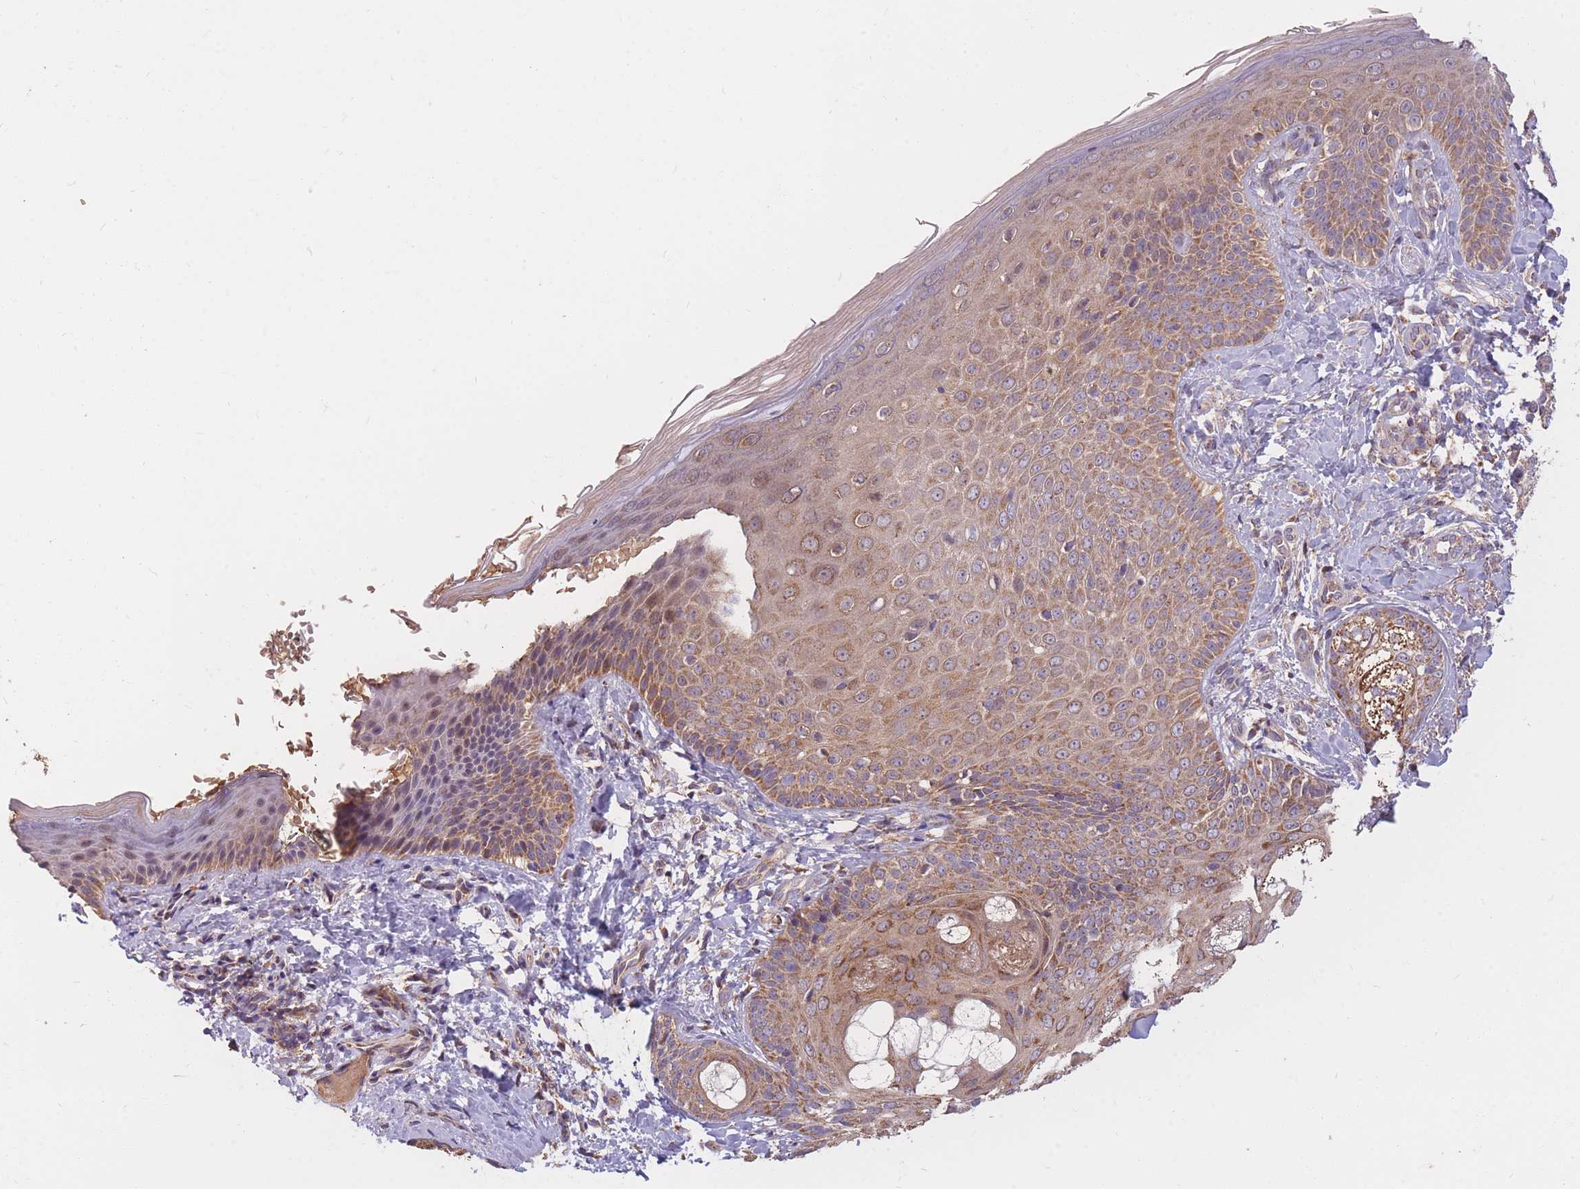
{"staining": {"intensity": "moderate", "quantity": ">75%", "location": "cytoplasmic/membranous"}, "tissue": "skin", "cell_type": "Fibroblasts", "image_type": "normal", "snomed": [{"axis": "morphology", "description": "Normal tissue, NOS"}, {"axis": "topography", "description": "Skin"}], "caption": "Normal skin displays moderate cytoplasmic/membranous expression in about >75% of fibroblasts, visualized by immunohistochemistry. The staining is performed using DAB (3,3'-diaminobenzidine) brown chromogen to label protein expression. The nuclei are counter-stained blue using hematoxylin.", "gene": "PTPMT1", "patient": {"sex": "male", "age": 57}}